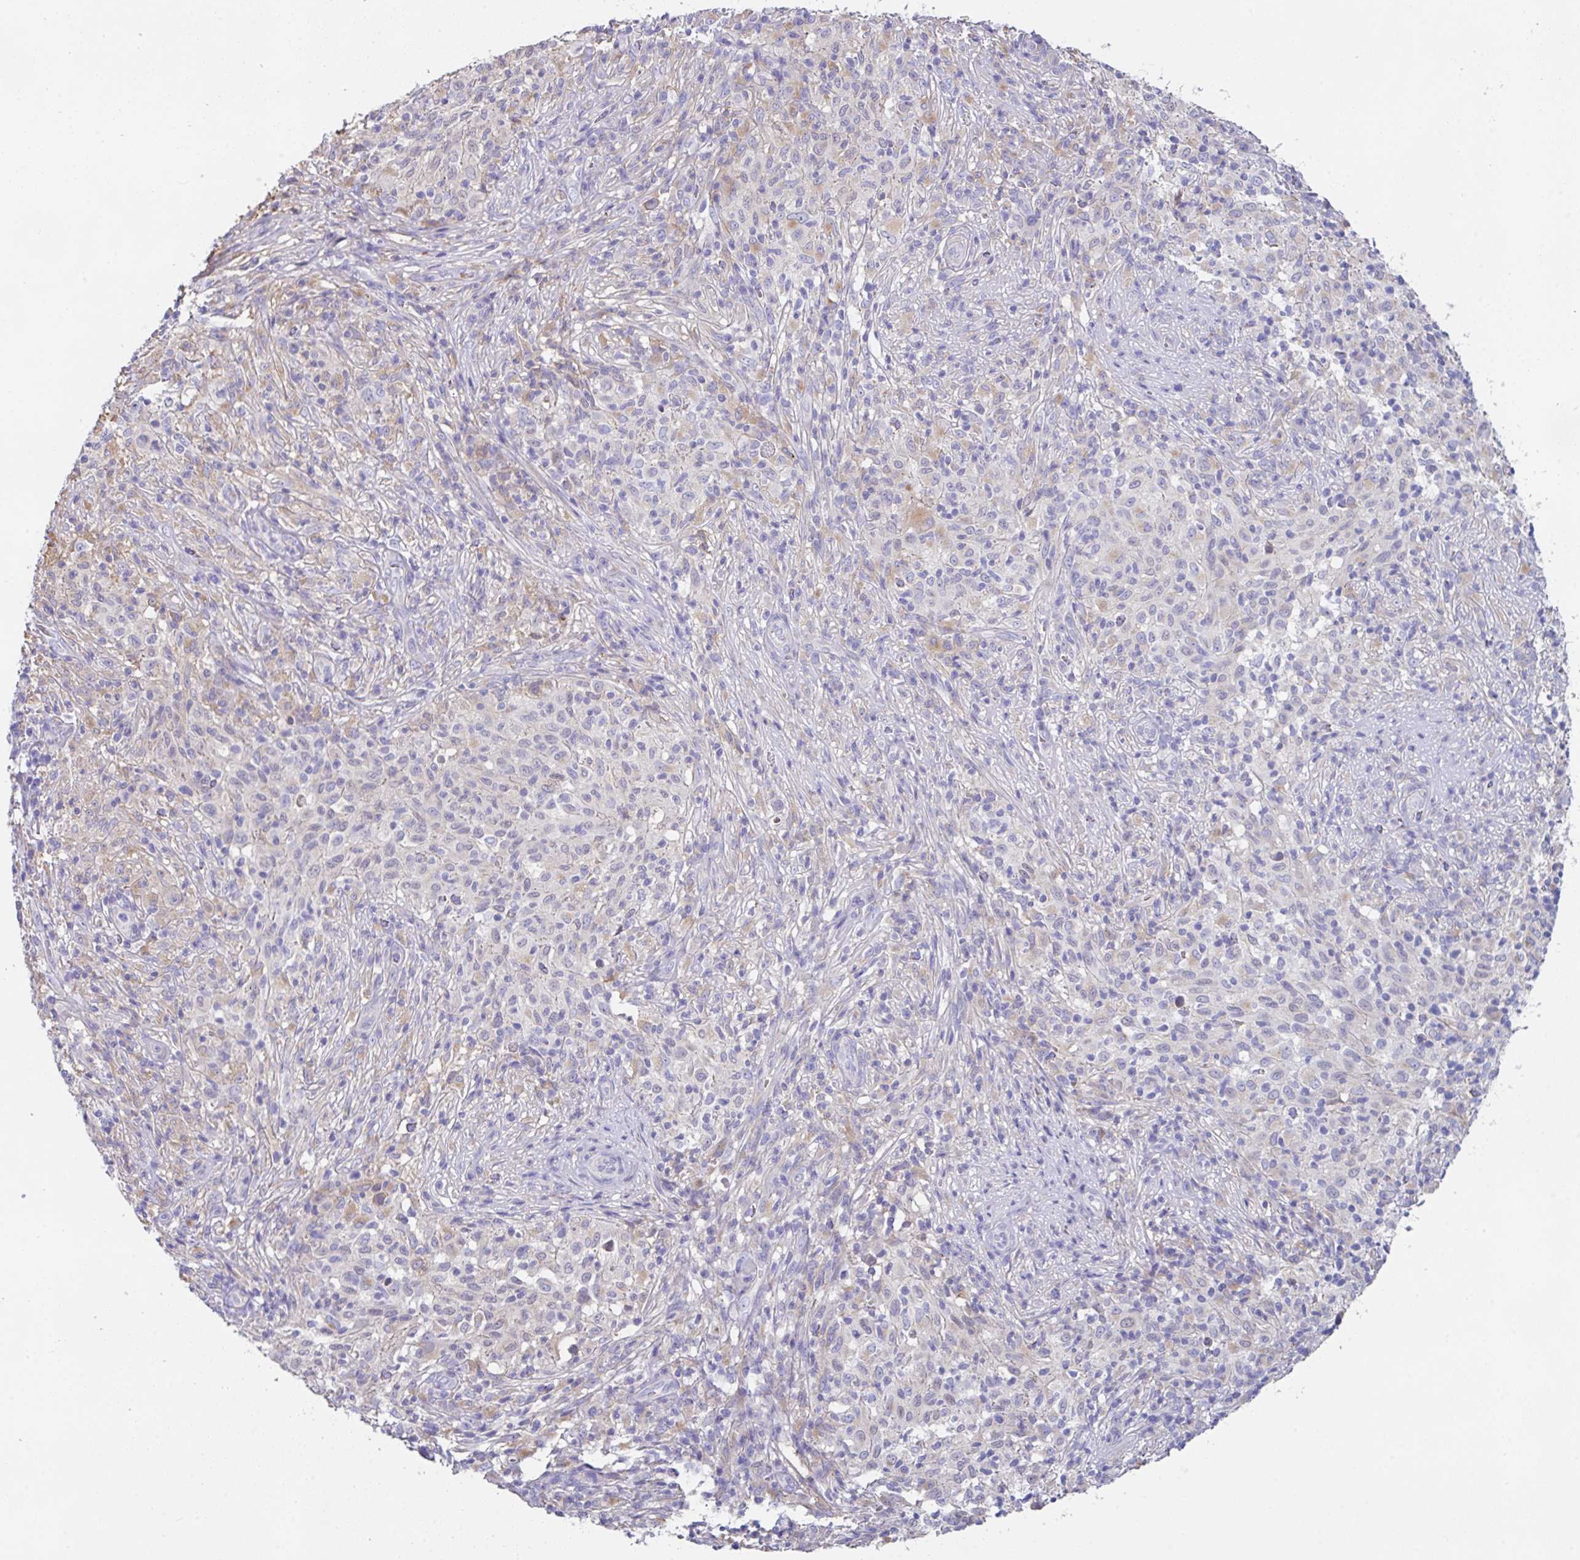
{"staining": {"intensity": "negative", "quantity": "none", "location": "none"}, "tissue": "melanoma", "cell_type": "Tumor cells", "image_type": "cancer", "snomed": [{"axis": "morphology", "description": "Malignant melanoma, NOS"}, {"axis": "topography", "description": "Skin"}], "caption": "An IHC image of malignant melanoma is shown. There is no staining in tumor cells of malignant melanoma. (DAB immunohistochemistry visualized using brightfield microscopy, high magnification).", "gene": "TFAP2C", "patient": {"sex": "male", "age": 66}}